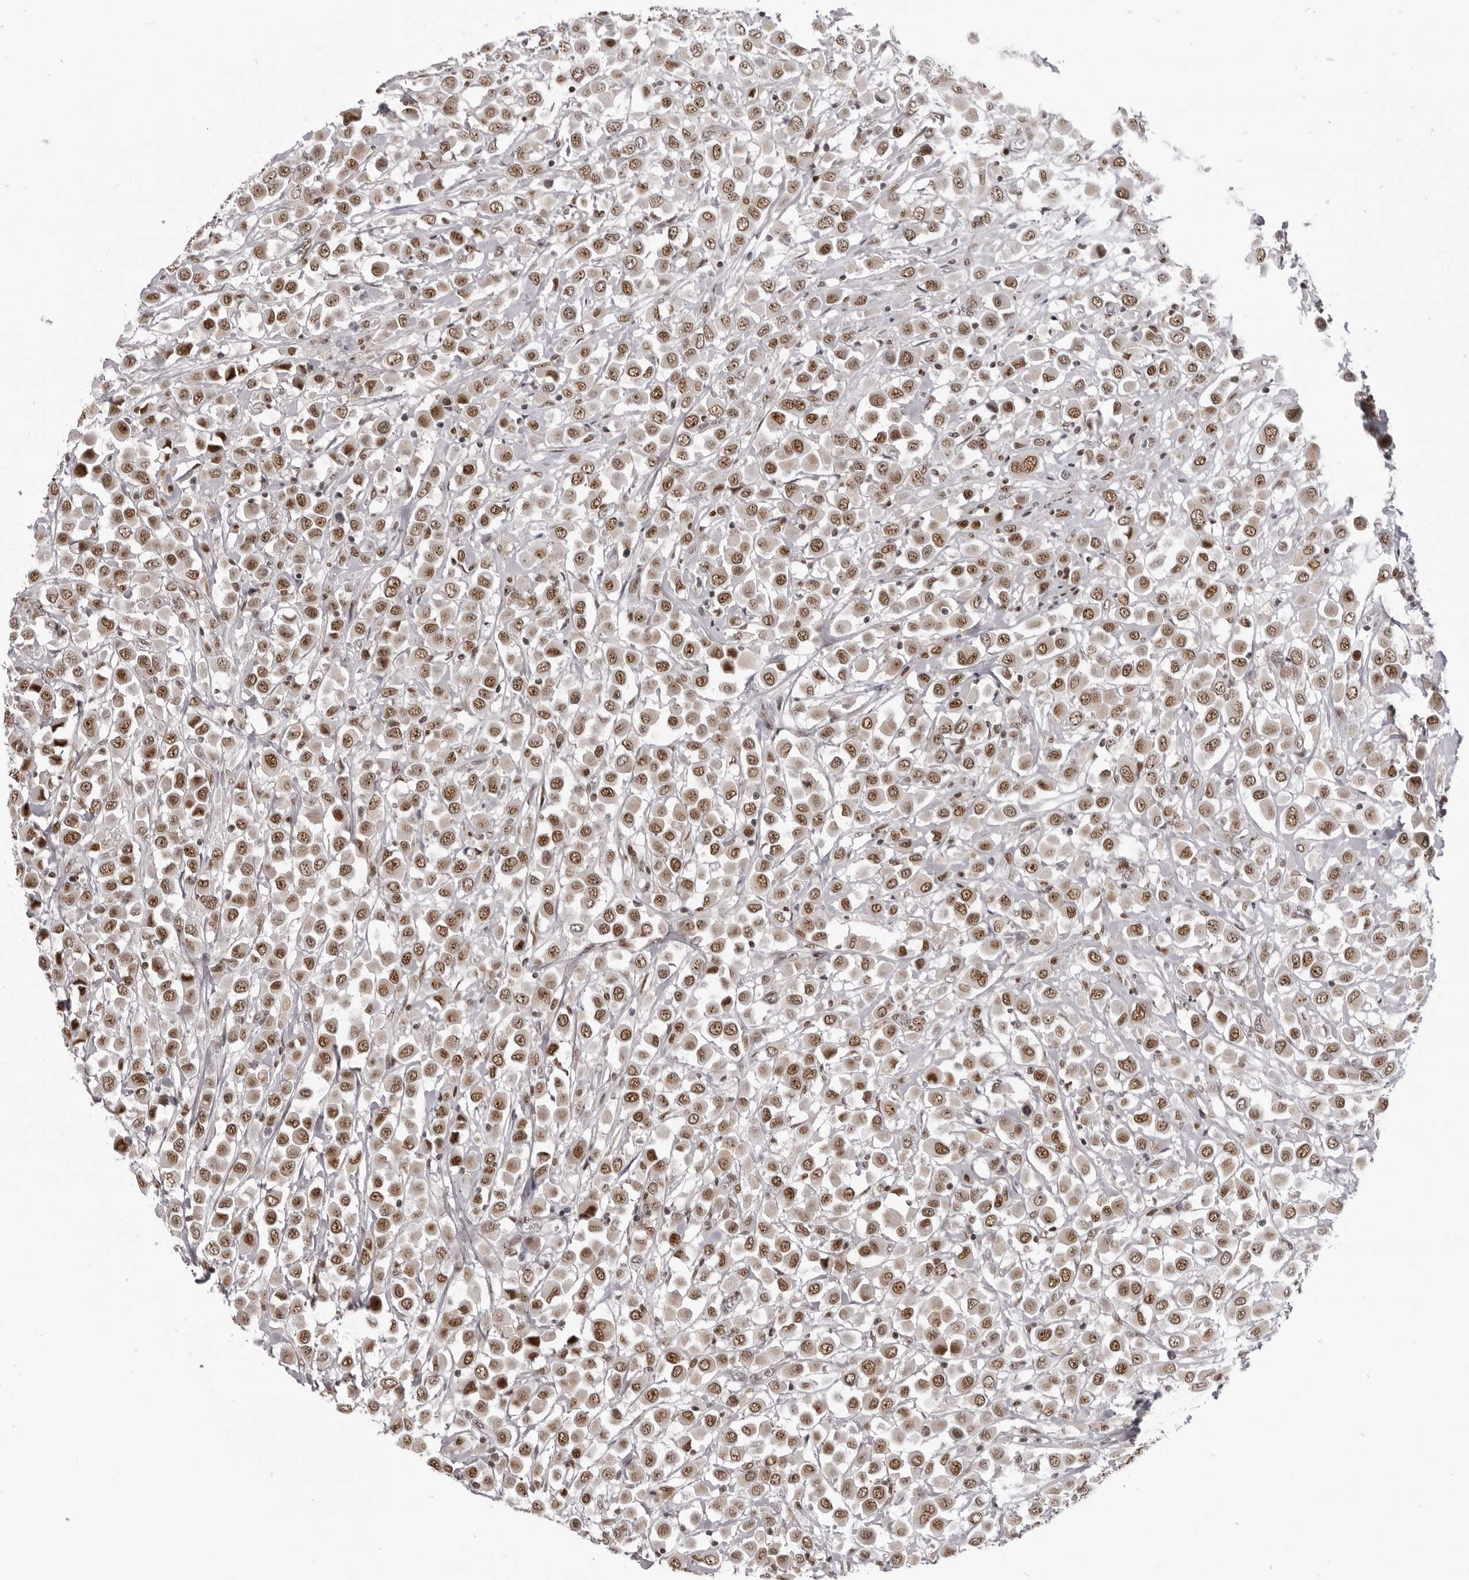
{"staining": {"intensity": "moderate", "quantity": ">75%", "location": "nuclear"}, "tissue": "breast cancer", "cell_type": "Tumor cells", "image_type": "cancer", "snomed": [{"axis": "morphology", "description": "Duct carcinoma"}, {"axis": "topography", "description": "Breast"}], "caption": "Breast cancer (intraductal carcinoma) stained for a protein shows moderate nuclear positivity in tumor cells.", "gene": "HEXIM2", "patient": {"sex": "female", "age": 61}}